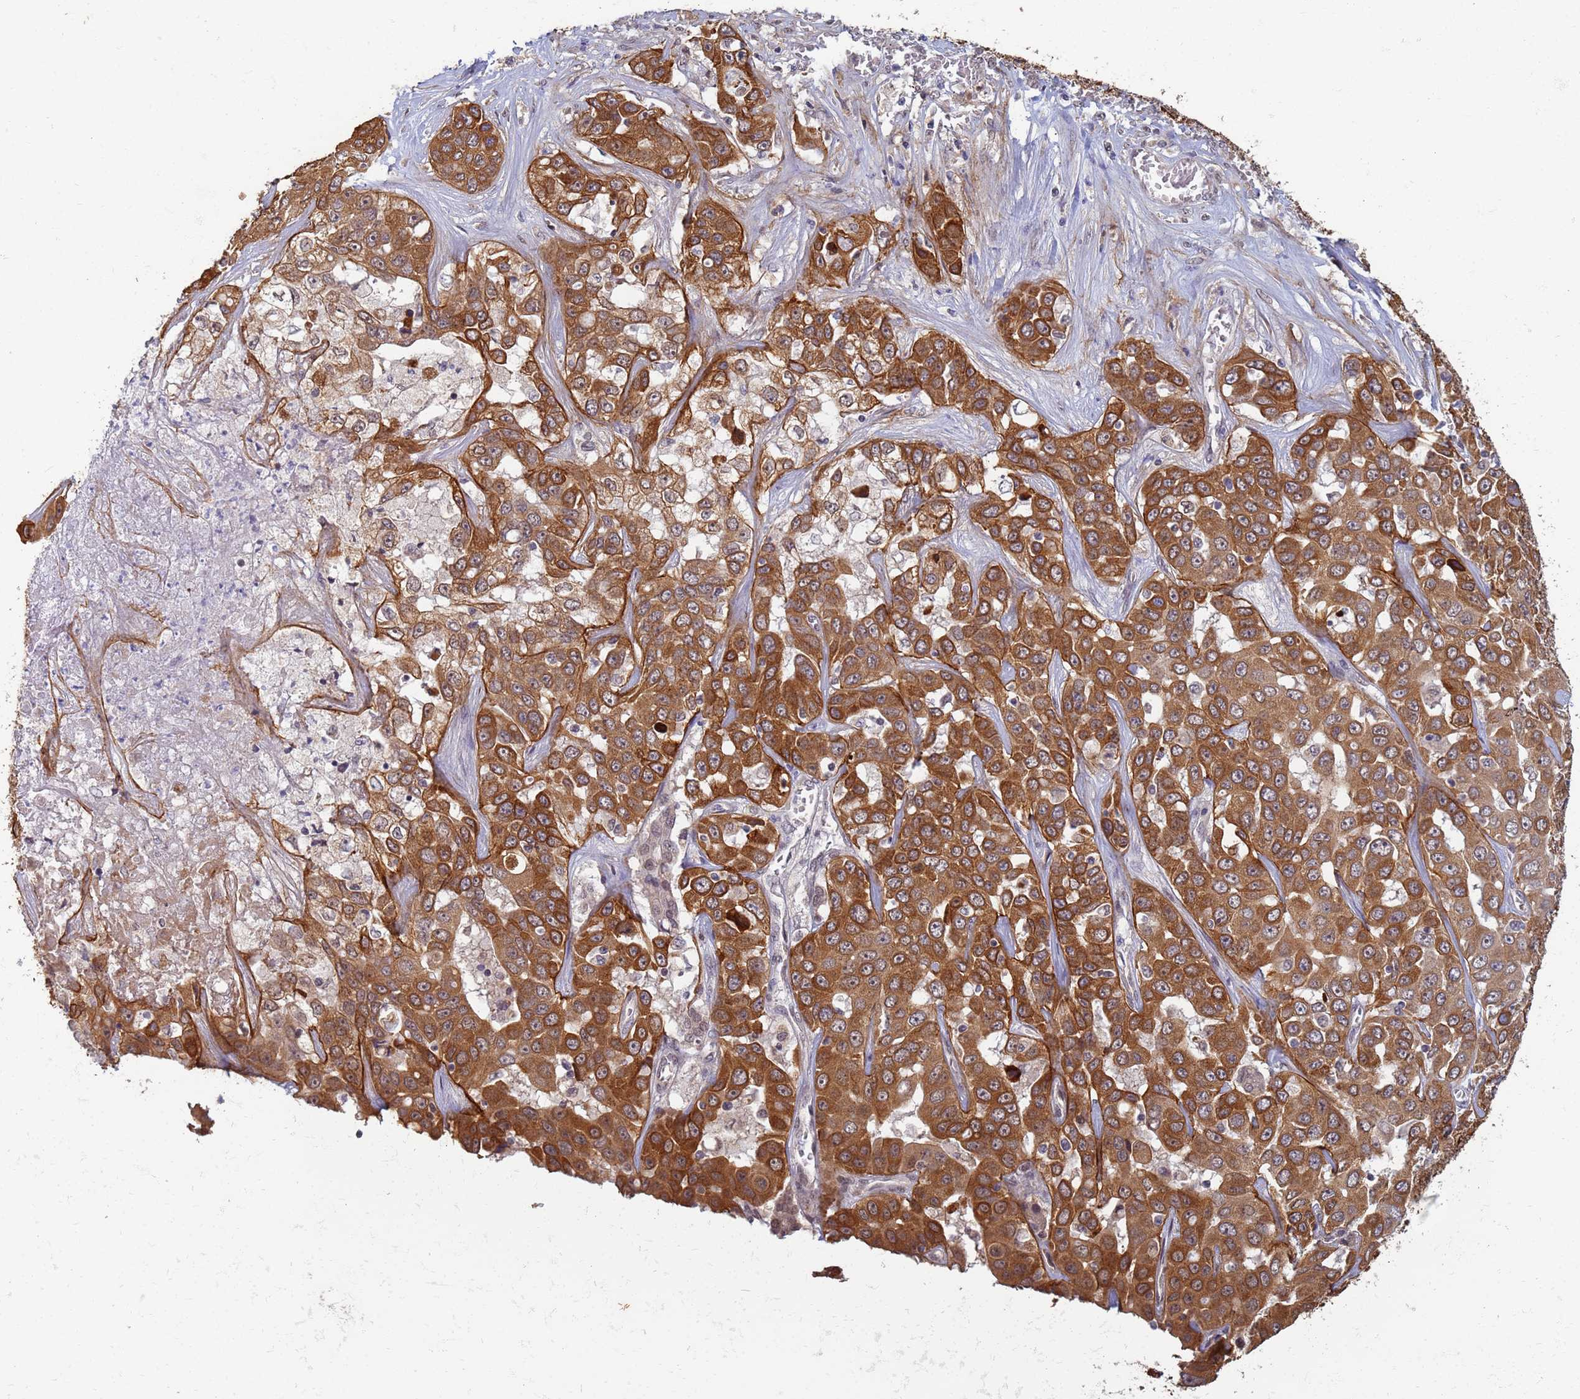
{"staining": {"intensity": "strong", "quantity": ">75%", "location": "cytoplasmic/membranous"}, "tissue": "liver cancer", "cell_type": "Tumor cells", "image_type": "cancer", "snomed": [{"axis": "morphology", "description": "Cholangiocarcinoma"}, {"axis": "topography", "description": "Liver"}], "caption": "The photomicrograph demonstrates immunohistochemical staining of cholangiocarcinoma (liver). There is strong cytoplasmic/membranous expression is seen in about >75% of tumor cells. (DAB (3,3'-diaminobenzidine) IHC, brown staining for protein, blue staining for nuclei).", "gene": "ITGB4", "patient": {"sex": "female", "age": 52}}